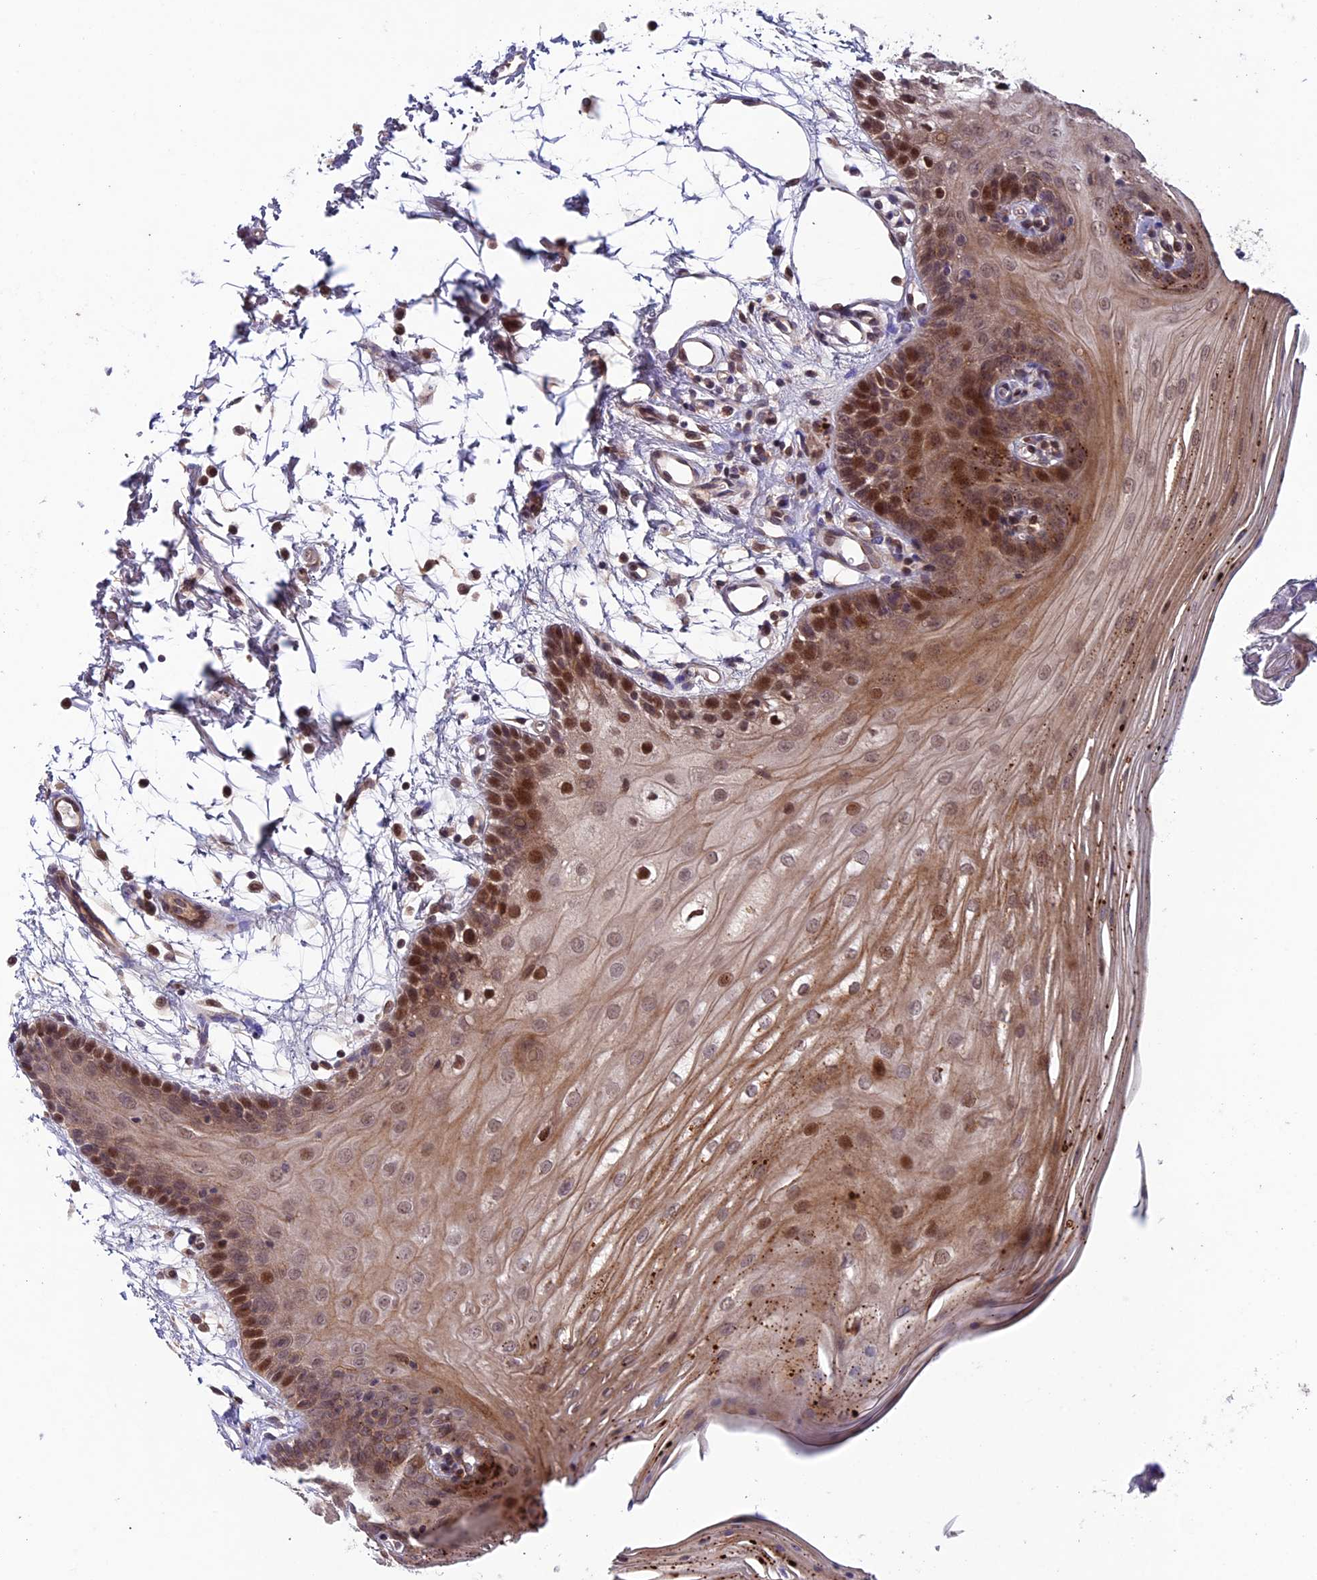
{"staining": {"intensity": "strong", "quantity": "25%-75%", "location": "cytoplasmic/membranous,nuclear"}, "tissue": "oral mucosa", "cell_type": "Squamous epithelial cells", "image_type": "normal", "snomed": [{"axis": "morphology", "description": "Normal tissue, NOS"}, {"axis": "topography", "description": "Oral tissue"}, {"axis": "topography", "description": "Tounge, NOS"}], "caption": "Strong cytoplasmic/membranous,nuclear positivity for a protein is seen in about 25%-75% of squamous epithelial cells of benign oral mucosa using immunohistochemistry (IHC).", "gene": "SIPA1L3", "patient": {"sex": "female", "age": 73}}